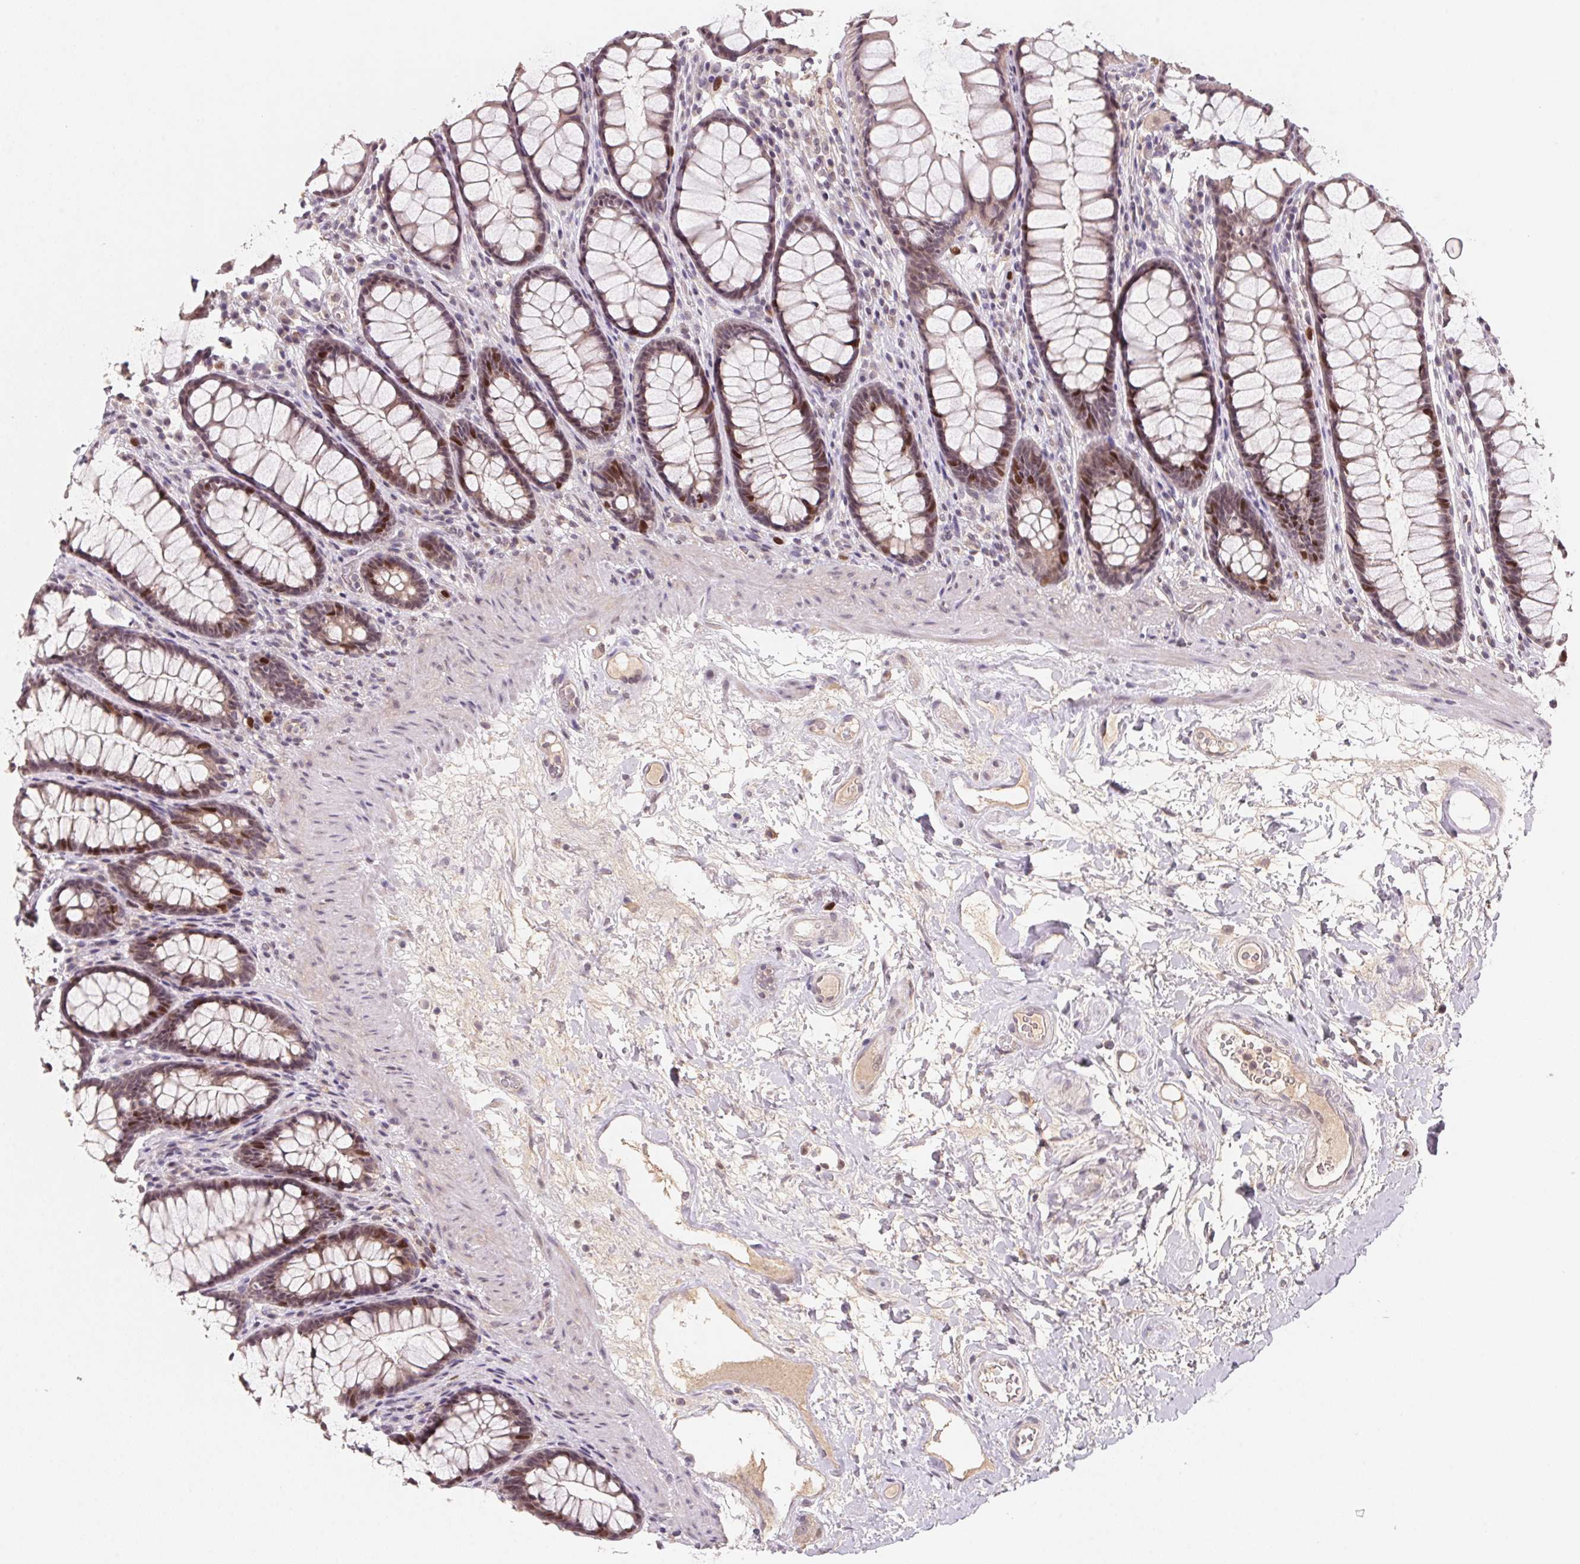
{"staining": {"intensity": "weak", "quantity": "25%-75%", "location": "cytoplasmic/membranous,nuclear"}, "tissue": "rectum", "cell_type": "Glandular cells", "image_type": "normal", "snomed": [{"axis": "morphology", "description": "Normal tissue, NOS"}, {"axis": "topography", "description": "Rectum"}], "caption": "Unremarkable rectum demonstrates weak cytoplasmic/membranous,nuclear positivity in about 25%-75% of glandular cells.", "gene": "KIFC1", "patient": {"sex": "male", "age": 72}}